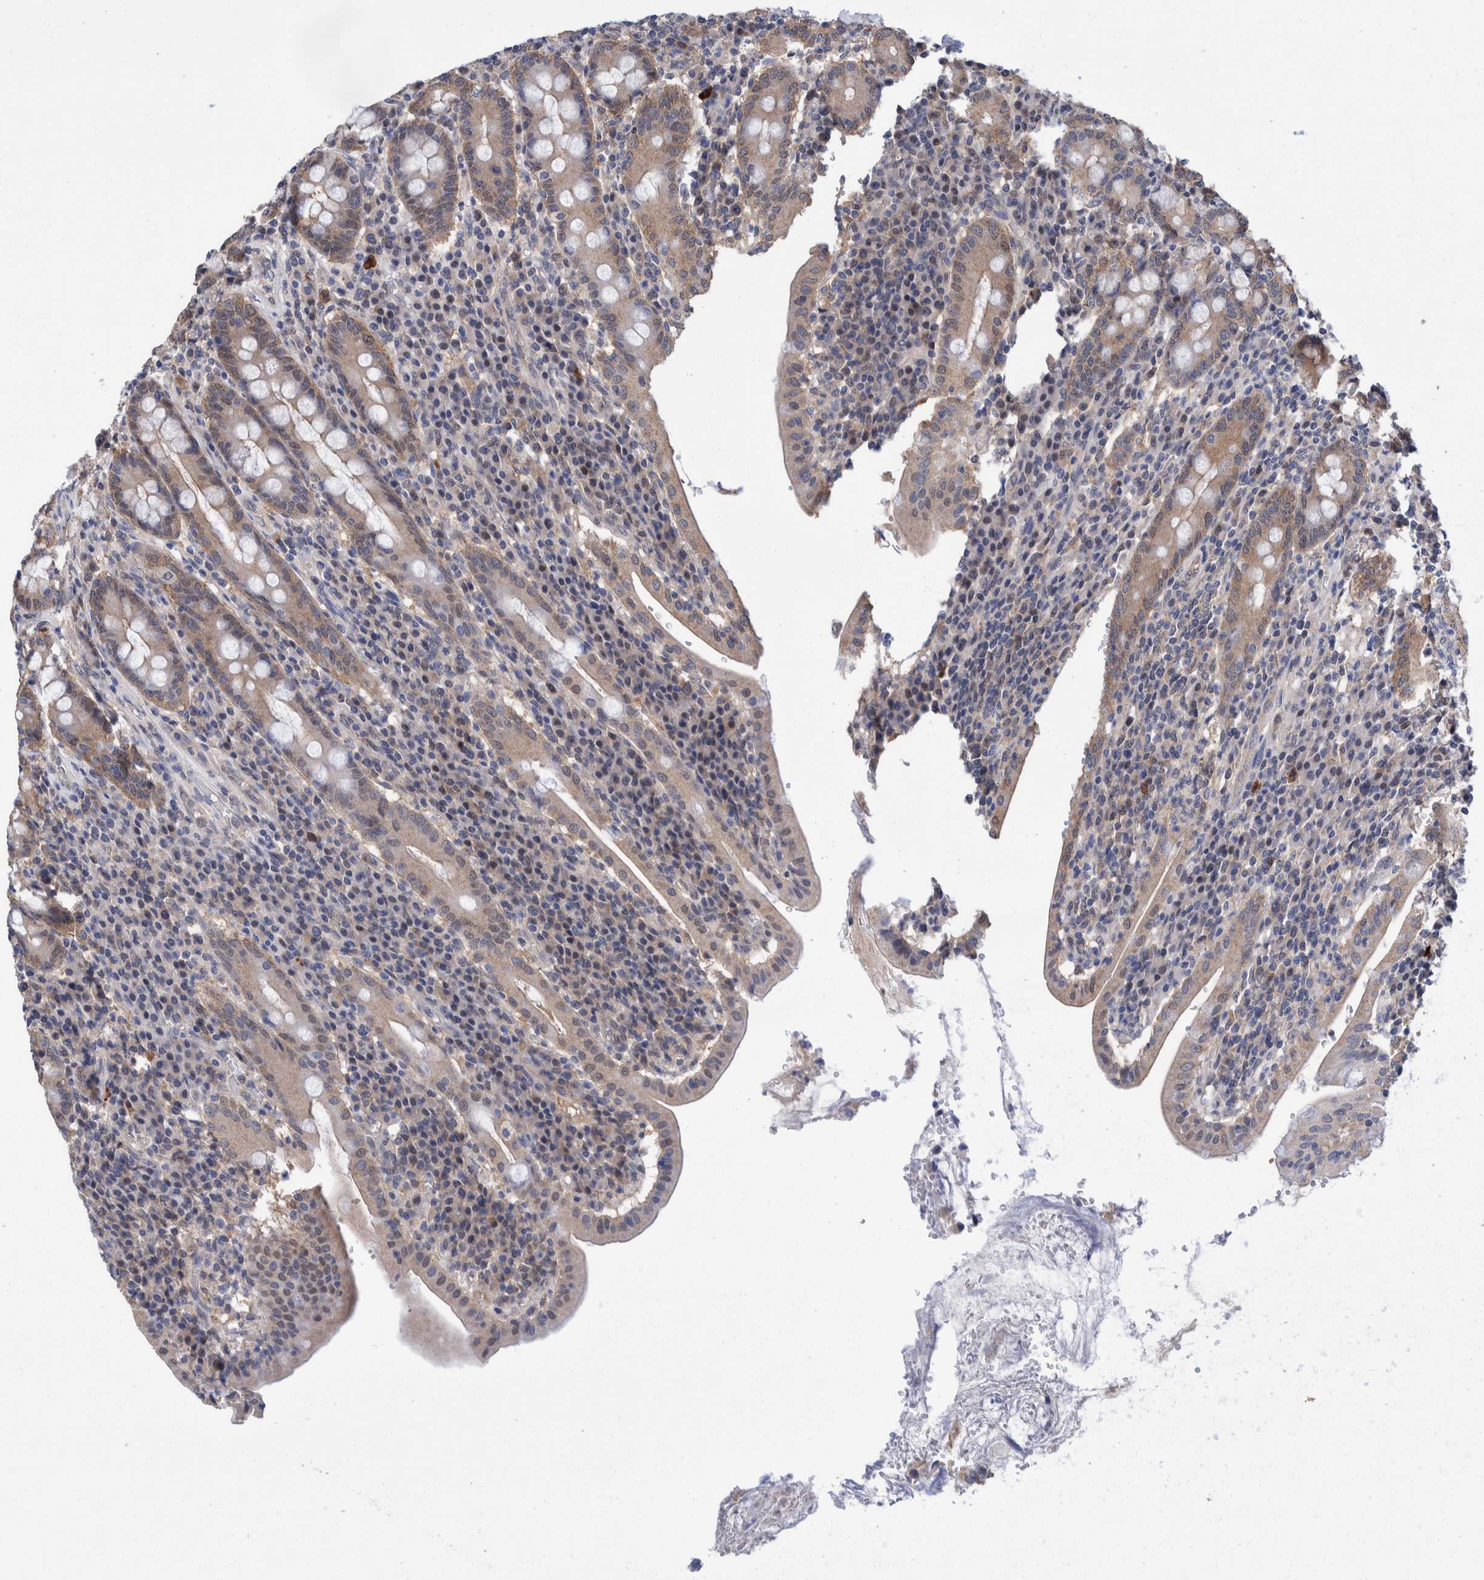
{"staining": {"intensity": "weak", "quantity": "25%-75%", "location": "cytoplasmic/membranous,nuclear"}, "tissue": "duodenum", "cell_type": "Glandular cells", "image_type": "normal", "snomed": [{"axis": "morphology", "description": "Normal tissue, NOS"}, {"axis": "morphology", "description": "Adenocarcinoma, NOS"}, {"axis": "topography", "description": "Pancreas"}, {"axis": "topography", "description": "Duodenum"}], "caption": "The immunohistochemical stain labels weak cytoplasmic/membranous,nuclear staining in glandular cells of unremarkable duodenum. The staining was performed using DAB (3,3'-diaminobenzidine) to visualize the protein expression in brown, while the nuclei were stained in blue with hematoxylin (Magnification: 20x).", "gene": "PFAS", "patient": {"sex": "male", "age": 50}}